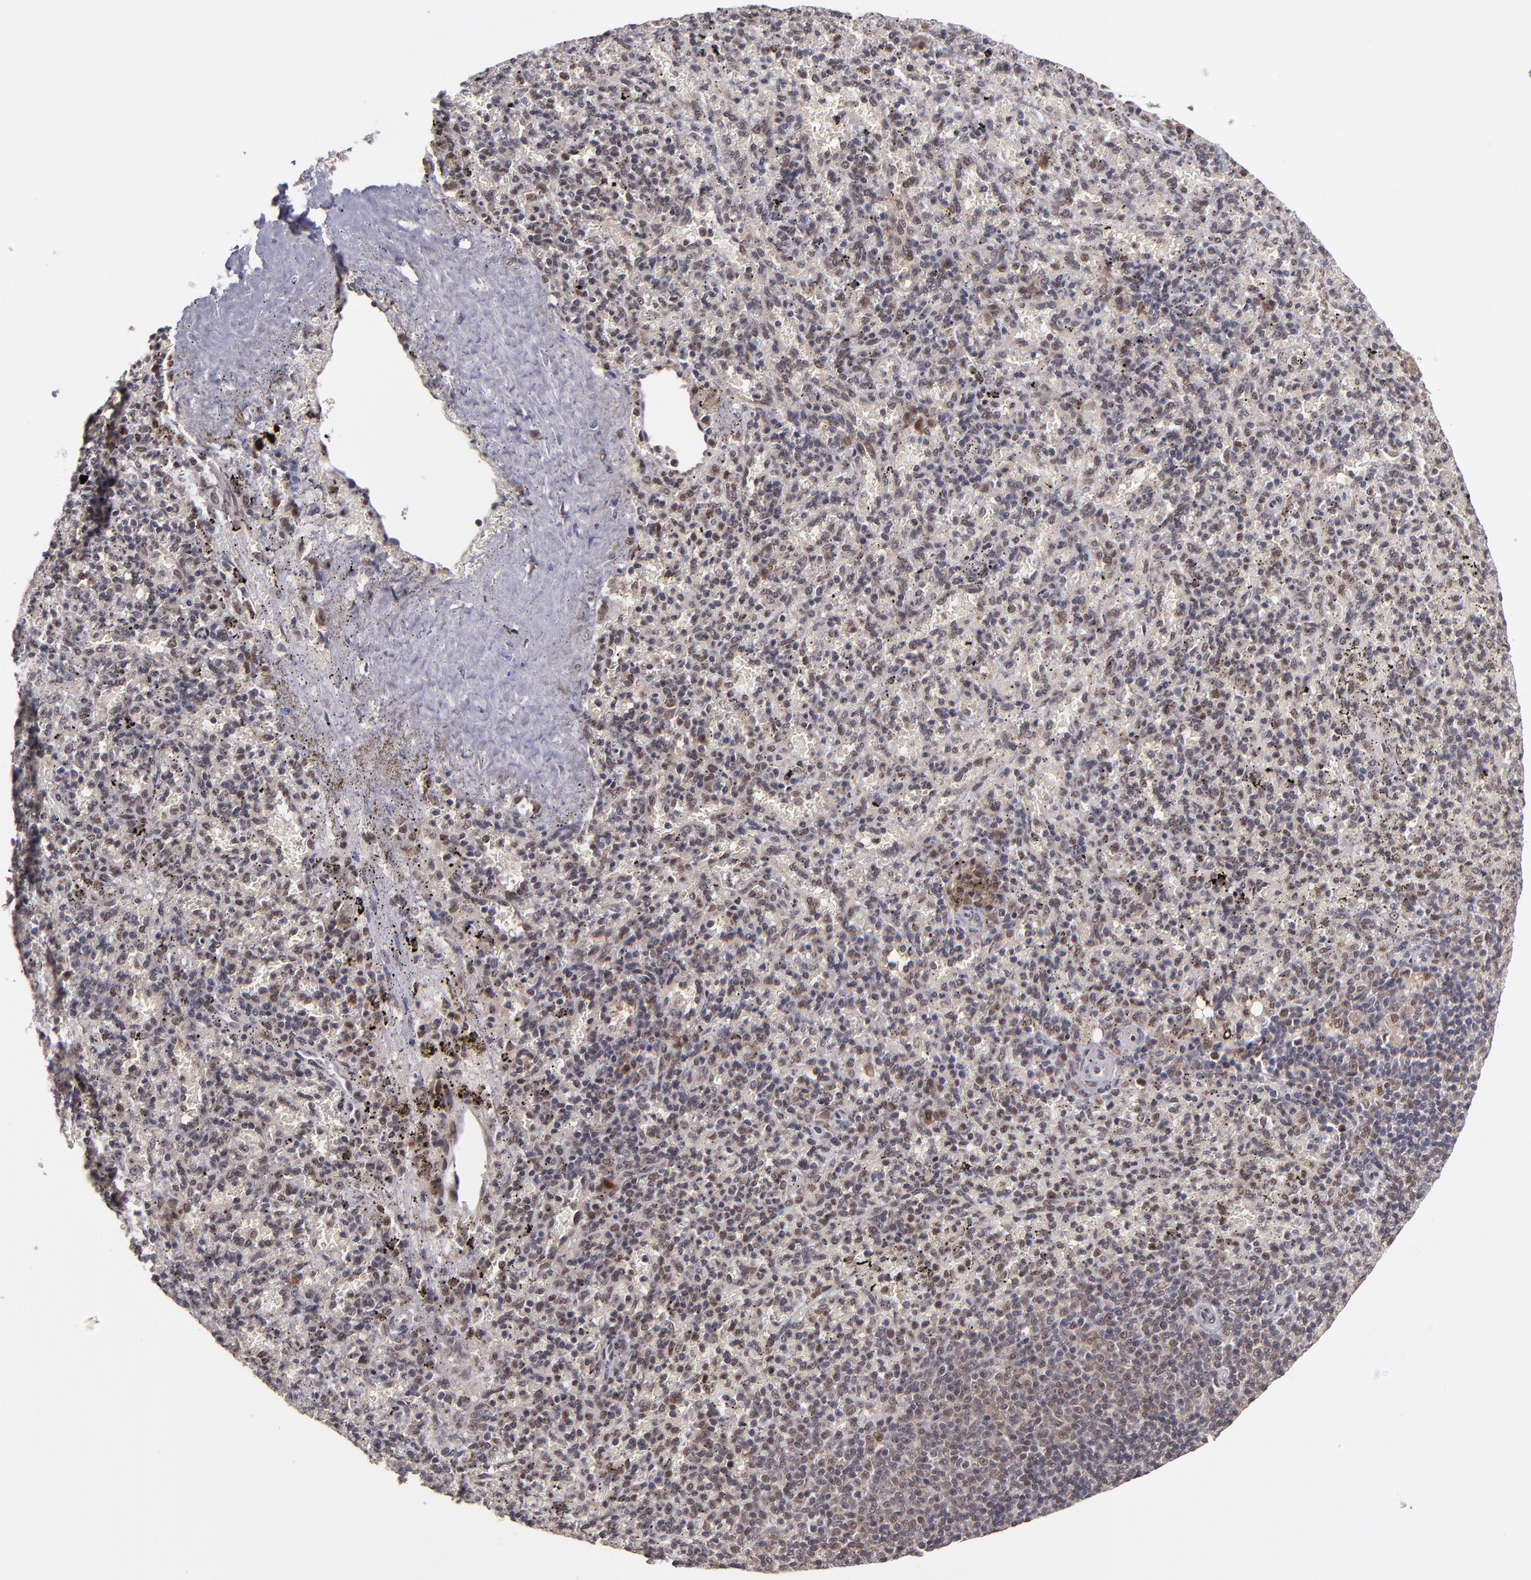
{"staining": {"intensity": "moderate", "quantity": "25%-75%", "location": "cytoplasmic/membranous,nuclear"}, "tissue": "spleen", "cell_type": "Cells in red pulp", "image_type": "normal", "snomed": [{"axis": "morphology", "description": "Normal tissue, NOS"}, {"axis": "topography", "description": "Spleen"}], "caption": "Spleen stained with DAB immunohistochemistry (IHC) exhibits medium levels of moderate cytoplasmic/membranous,nuclear staining in approximately 25%-75% of cells in red pulp. The staining is performed using DAB (3,3'-diaminobenzidine) brown chromogen to label protein expression. The nuclei are counter-stained blue using hematoxylin.", "gene": "EP300", "patient": {"sex": "female", "age": 43}}